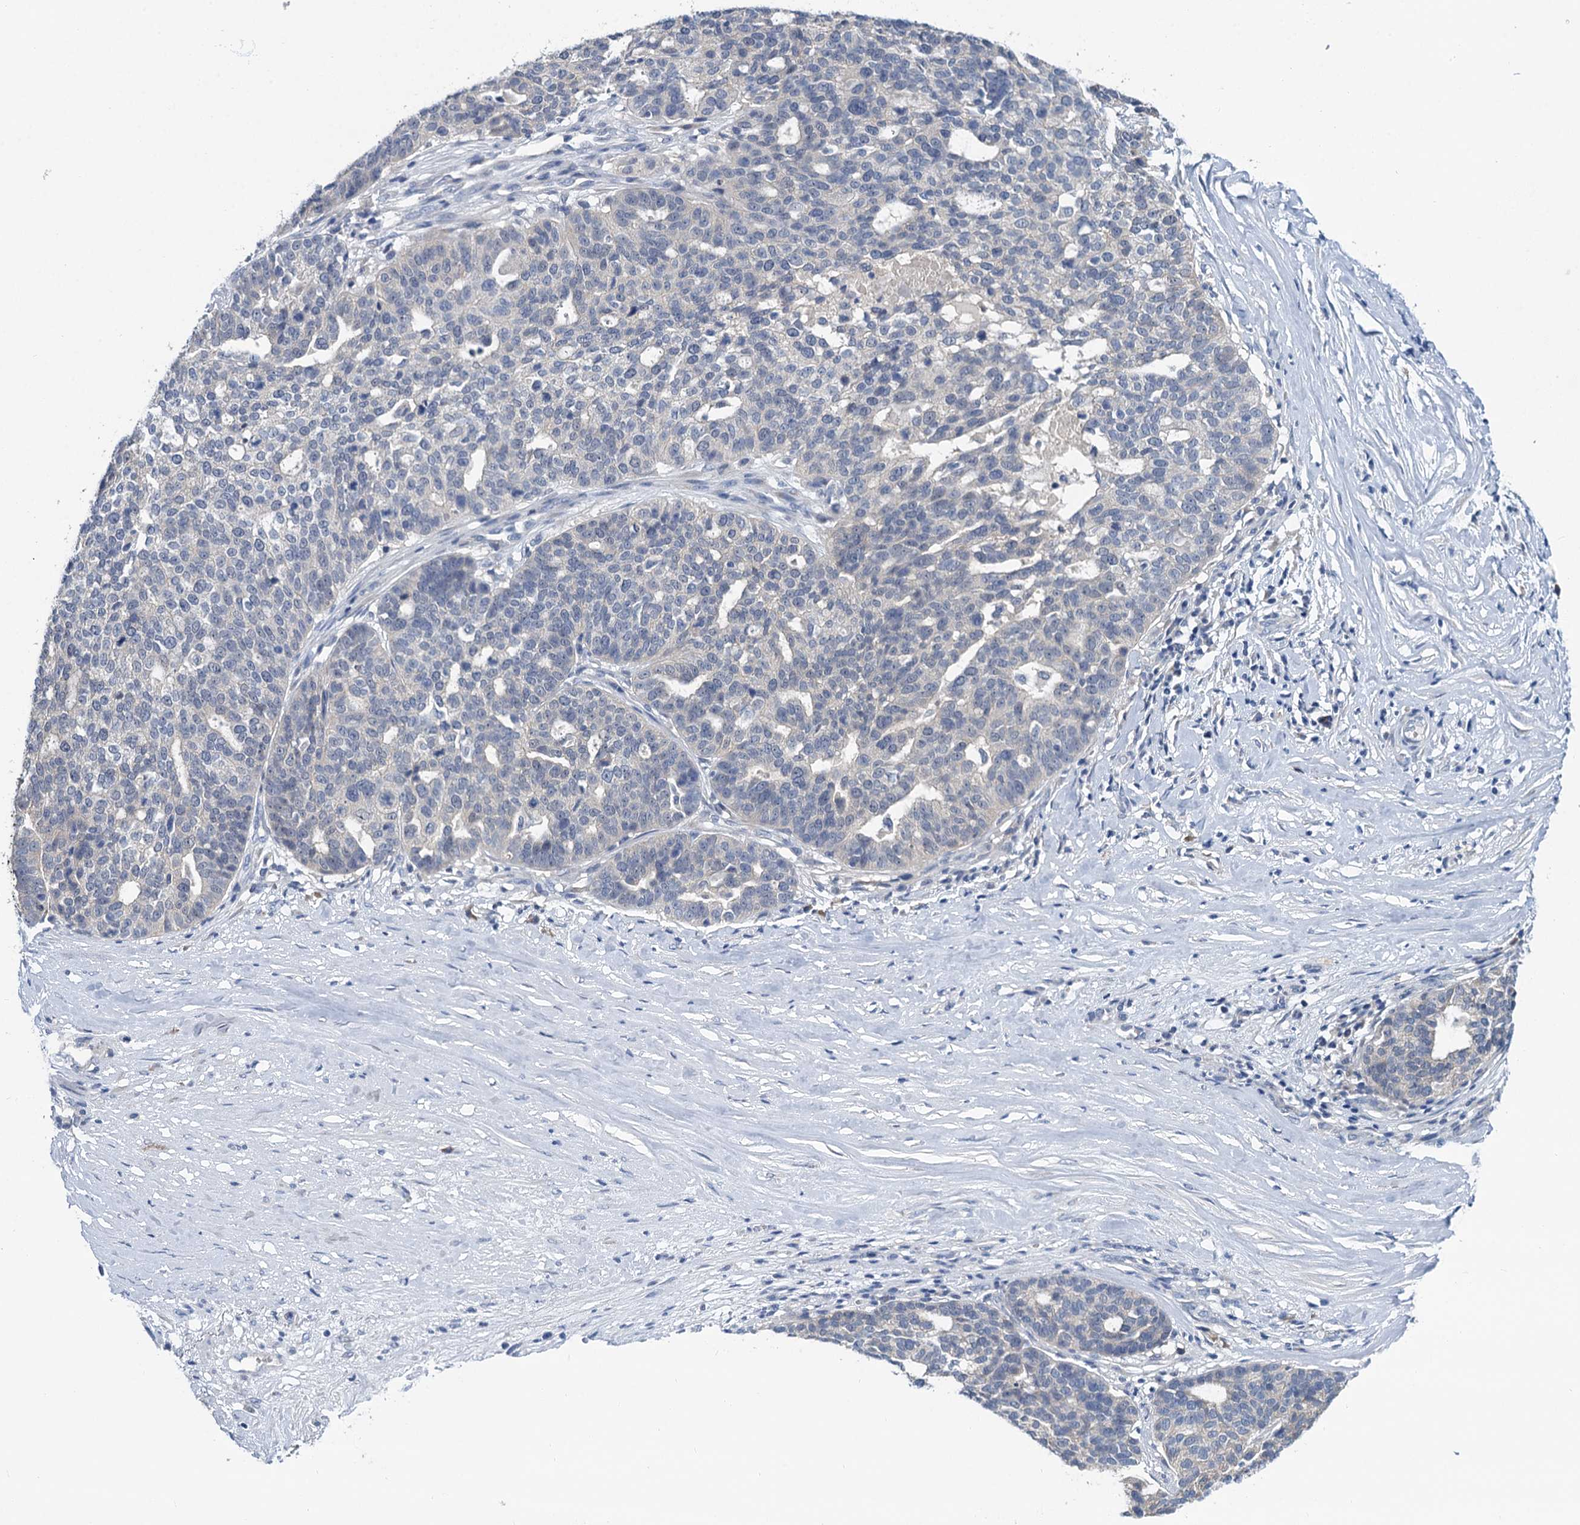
{"staining": {"intensity": "negative", "quantity": "none", "location": "none"}, "tissue": "ovarian cancer", "cell_type": "Tumor cells", "image_type": "cancer", "snomed": [{"axis": "morphology", "description": "Cystadenocarcinoma, serous, NOS"}, {"axis": "topography", "description": "Ovary"}], "caption": "Immunohistochemistry (IHC) of ovarian cancer shows no positivity in tumor cells.", "gene": "ANKRD42", "patient": {"sex": "female", "age": 59}}